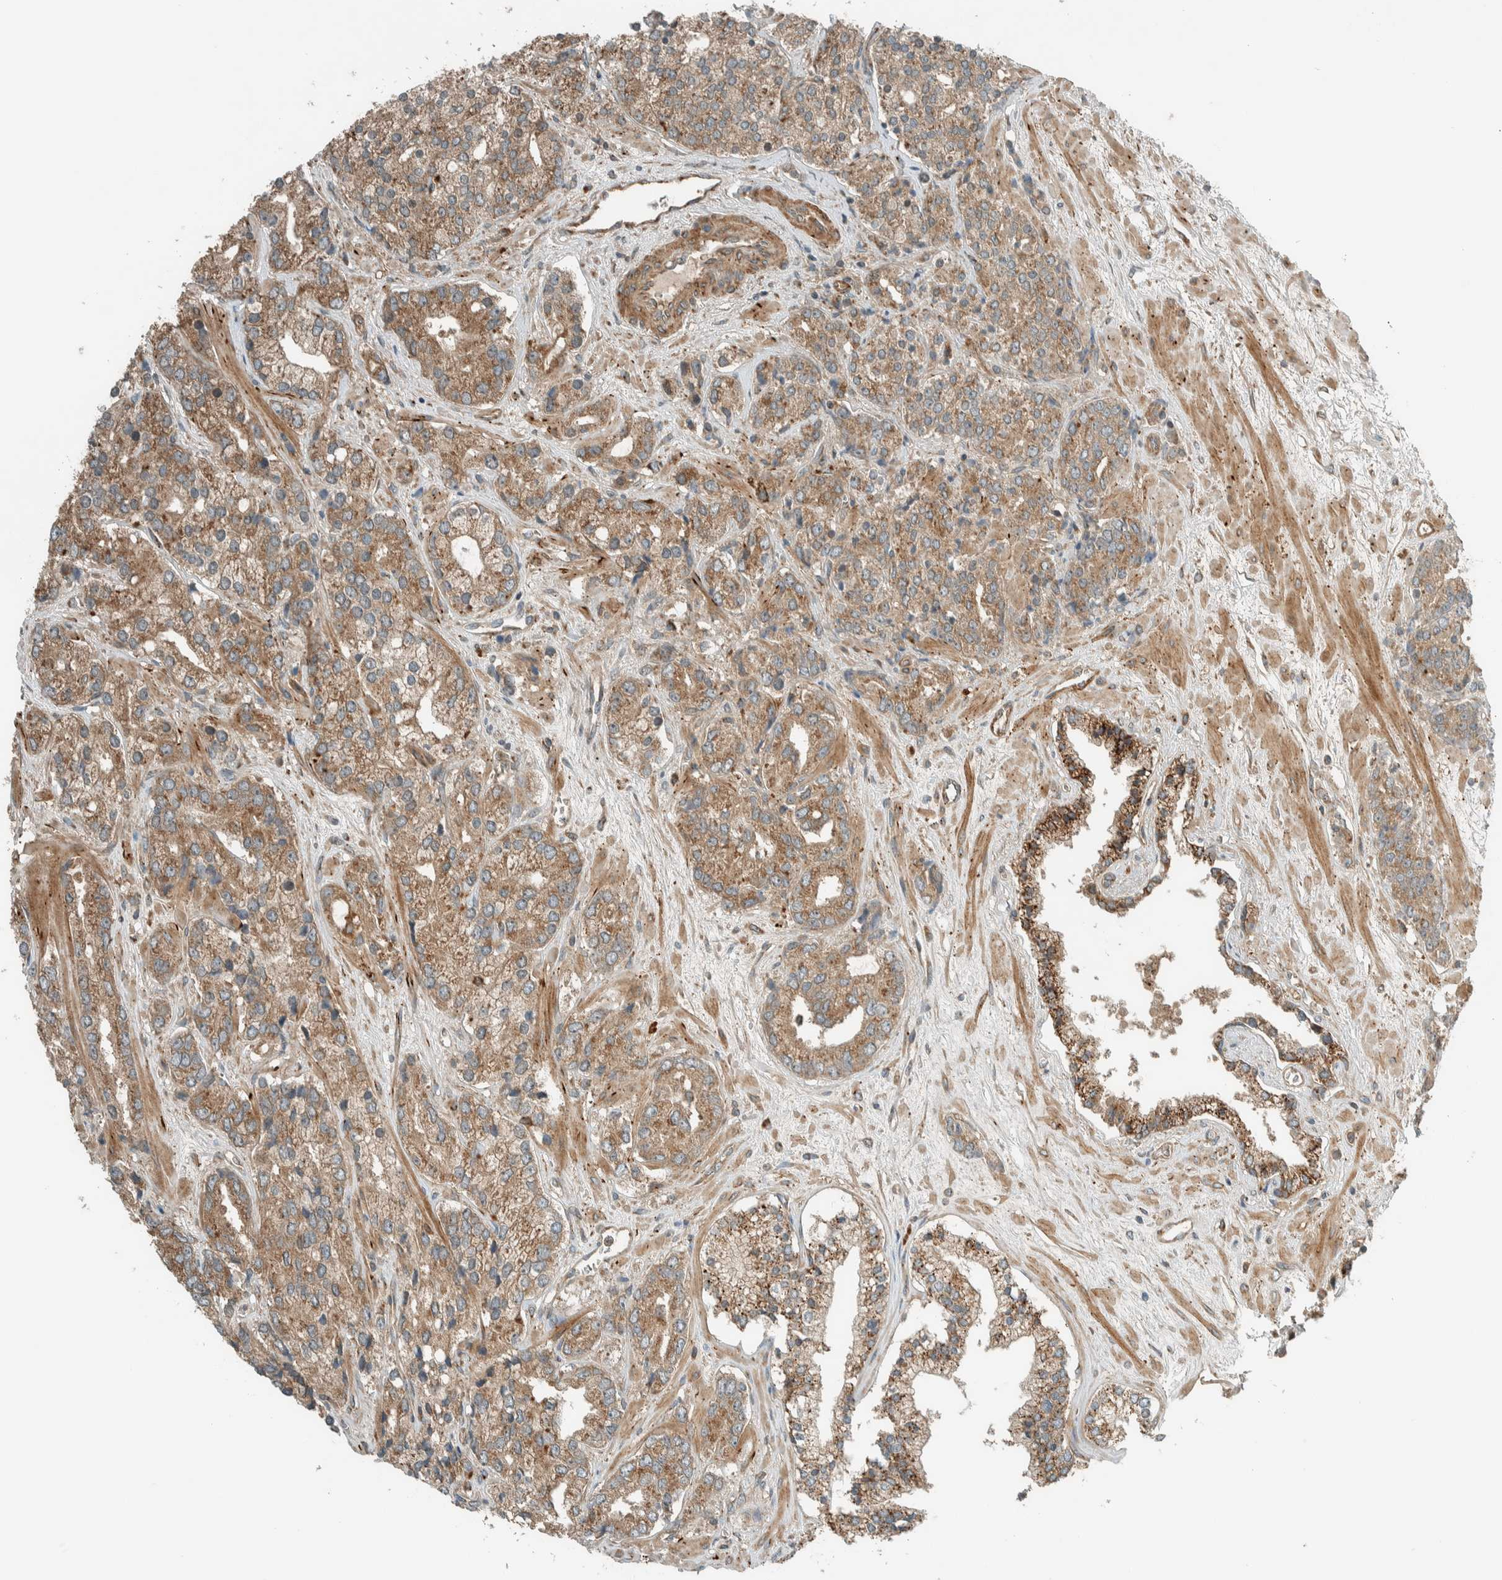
{"staining": {"intensity": "moderate", "quantity": ">75%", "location": "cytoplasmic/membranous"}, "tissue": "prostate cancer", "cell_type": "Tumor cells", "image_type": "cancer", "snomed": [{"axis": "morphology", "description": "Adenocarcinoma, High grade"}, {"axis": "topography", "description": "Prostate"}], "caption": "Immunohistochemical staining of human prostate cancer displays medium levels of moderate cytoplasmic/membranous positivity in about >75% of tumor cells.", "gene": "EXOC7", "patient": {"sex": "male", "age": 71}}